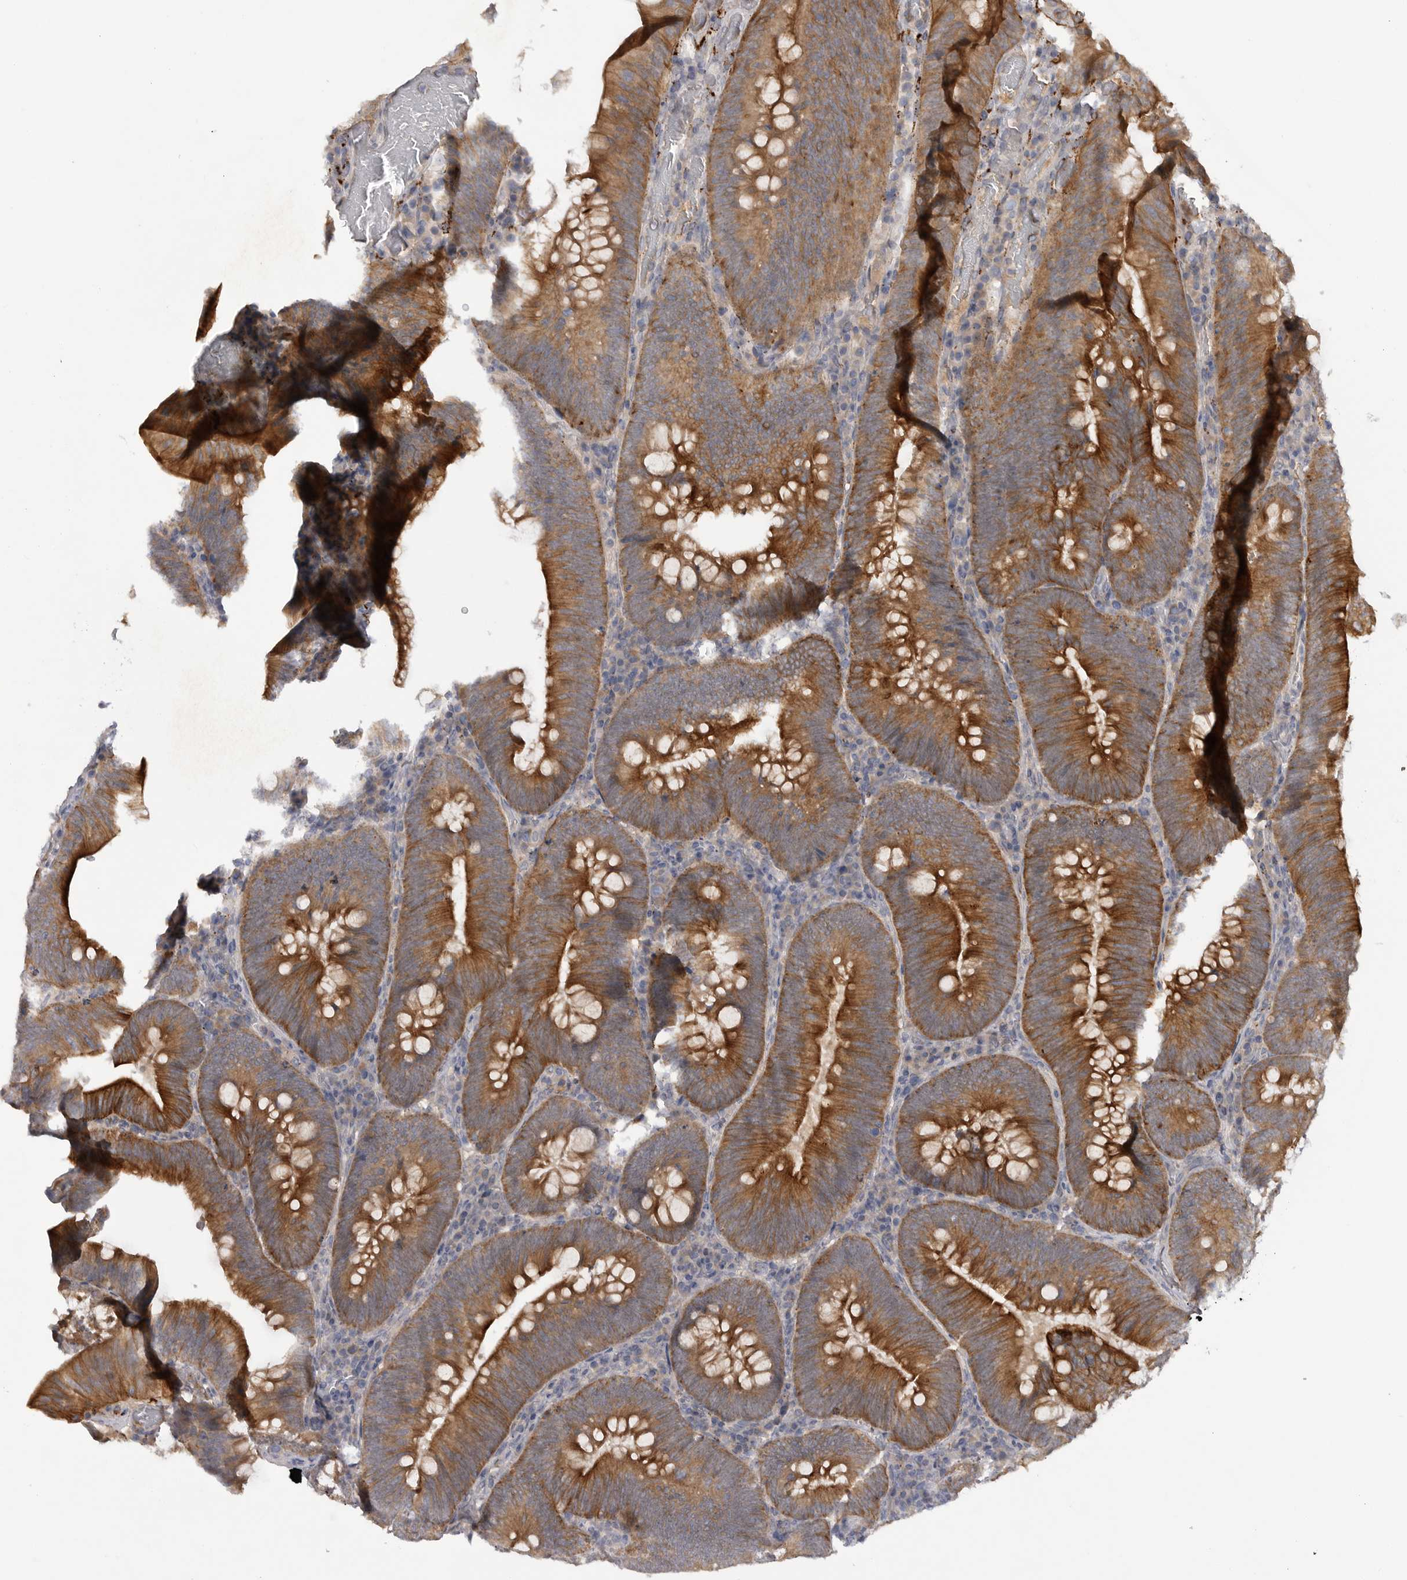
{"staining": {"intensity": "moderate", "quantity": ">75%", "location": "cytoplasmic/membranous"}, "tissue": "colorectal cancer", "cell_type": "Tumor cells", "image_type": "cancer", "snomed": [{"axis": "morphology", "description": "Normal tissue, NOS"}, {"axis": "topography", "description": "Colon"}], "caption": "A histopathology image showing moderate cytoplasmic/membranous positivity in approximately >75% of tumor cells in colorectal cancer, as visualized by brown immunohistochemical staining.", "gene": "DHDDS", "patient": {"sex": "female", "age": 82}}